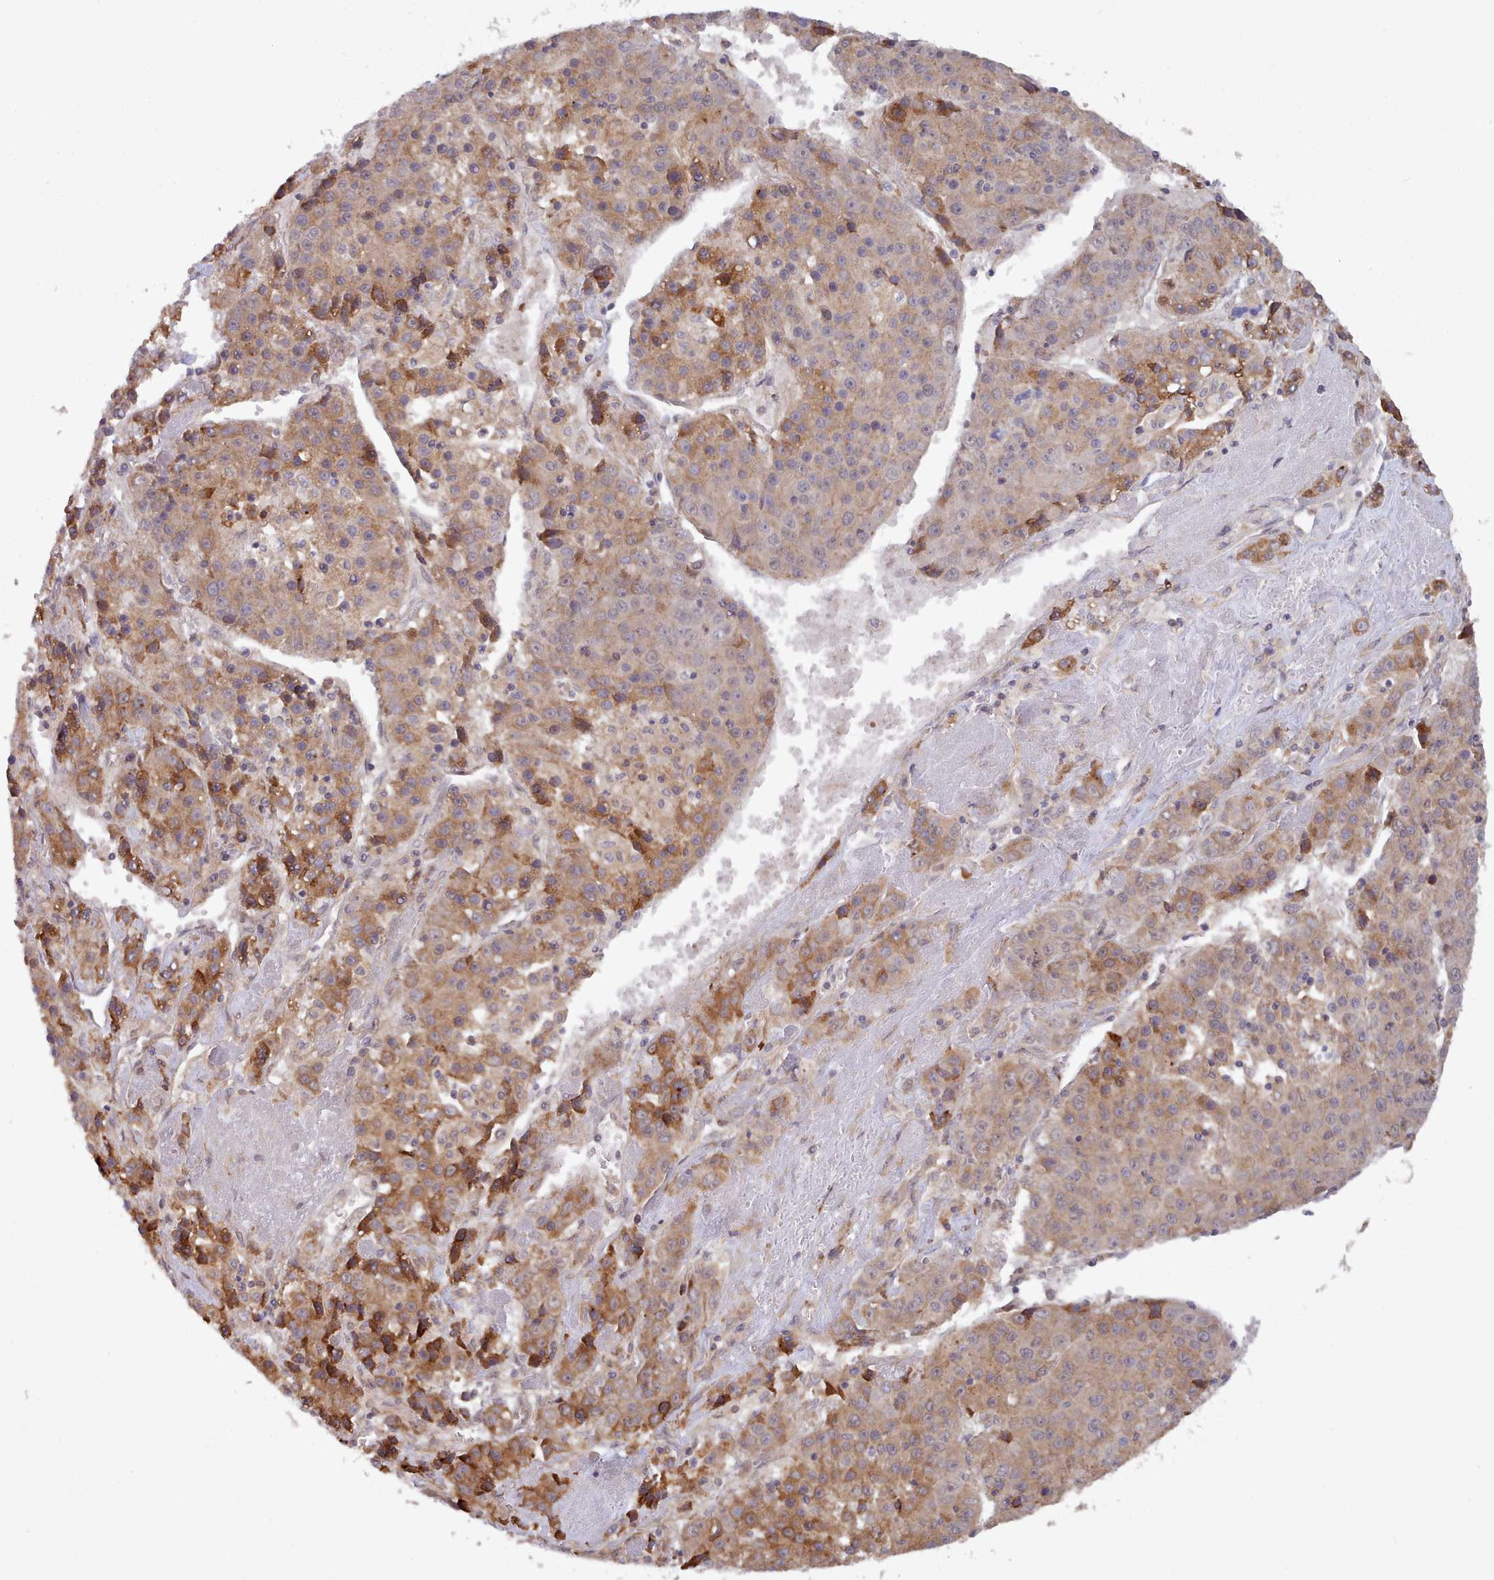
{"staining": {"intensity": "moderate", "quantity": ">75%", "location": "cytoplasmic/membranous"}, "tissue": "liver cancer", "cell_type": "Tumor cells", "image_type": "cancer", "snomed": [{"axis": "morphology", "description": "Carcinoma, Hepatocellular, NOS"}, {"axis": "topography", "description": "Liver"}], "caption": "Immunohistochemical staining of liver cancer reveals medium levels of moderate cytoplasmic/membranous staining in about >75% of tumor cells.", "gene": "TRIM26", "patient": {"sex": "female", "age": 53}}